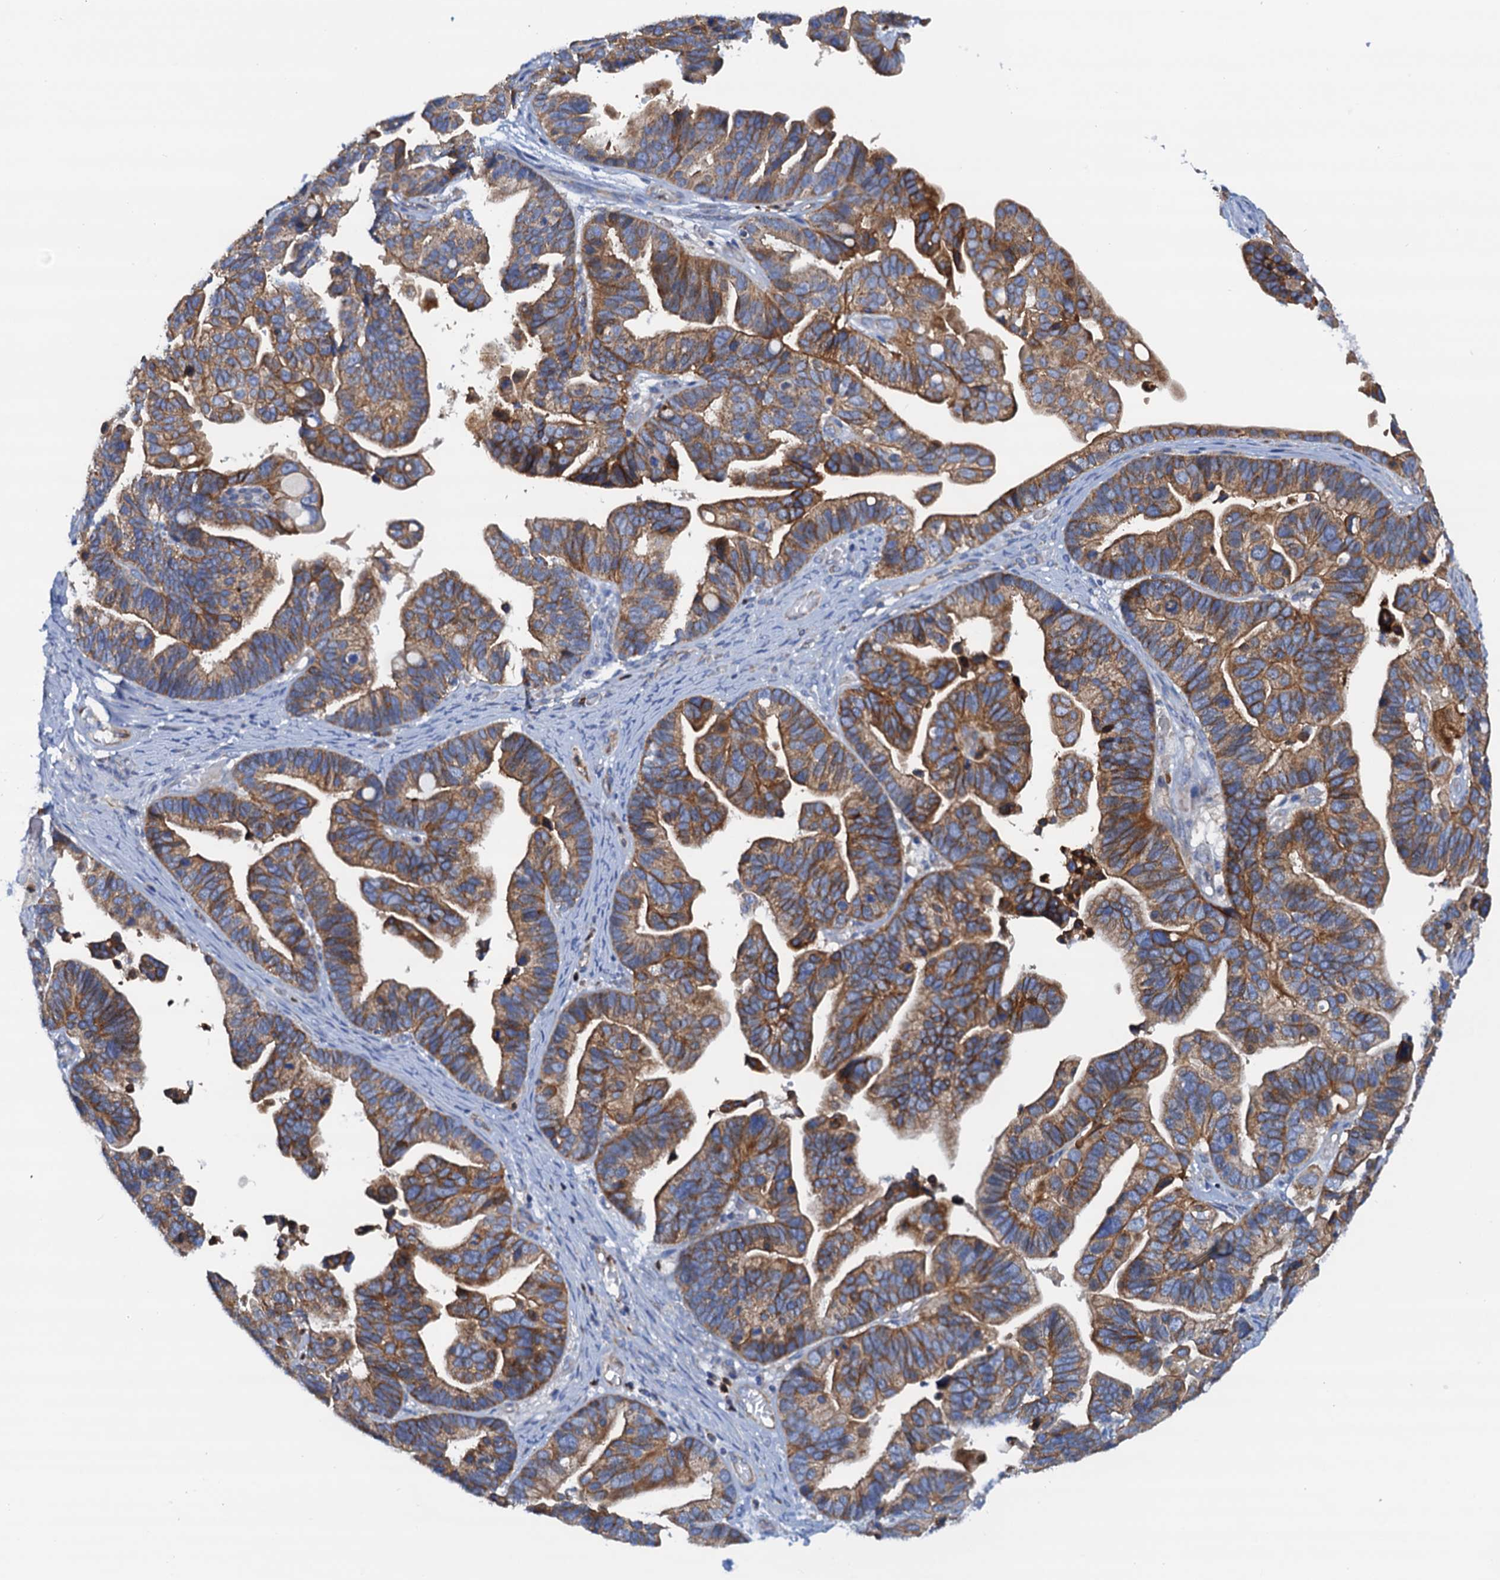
{"staining": {"intensity": "strong", "quantity": ">75%", "location": "cytoplasmic/membranous"}, "tissue": "ovarian cancer", "cell_type": "Tumor cells", "image_type": "cancer", "snomed": [{"axis": "morphology", "description": "Cystadenocarcinoma, serous, NOS"}, {"axis": "topography", "description": "Ovary"}], "caption": "Ovarian cancer stained with DAB IHC reveals high levels of strong cytoplasmic/membranous expression in approximately >75% of tumor cells.", "gene": "RASSF9", "patient": {"sex": "female", "age": 56}}